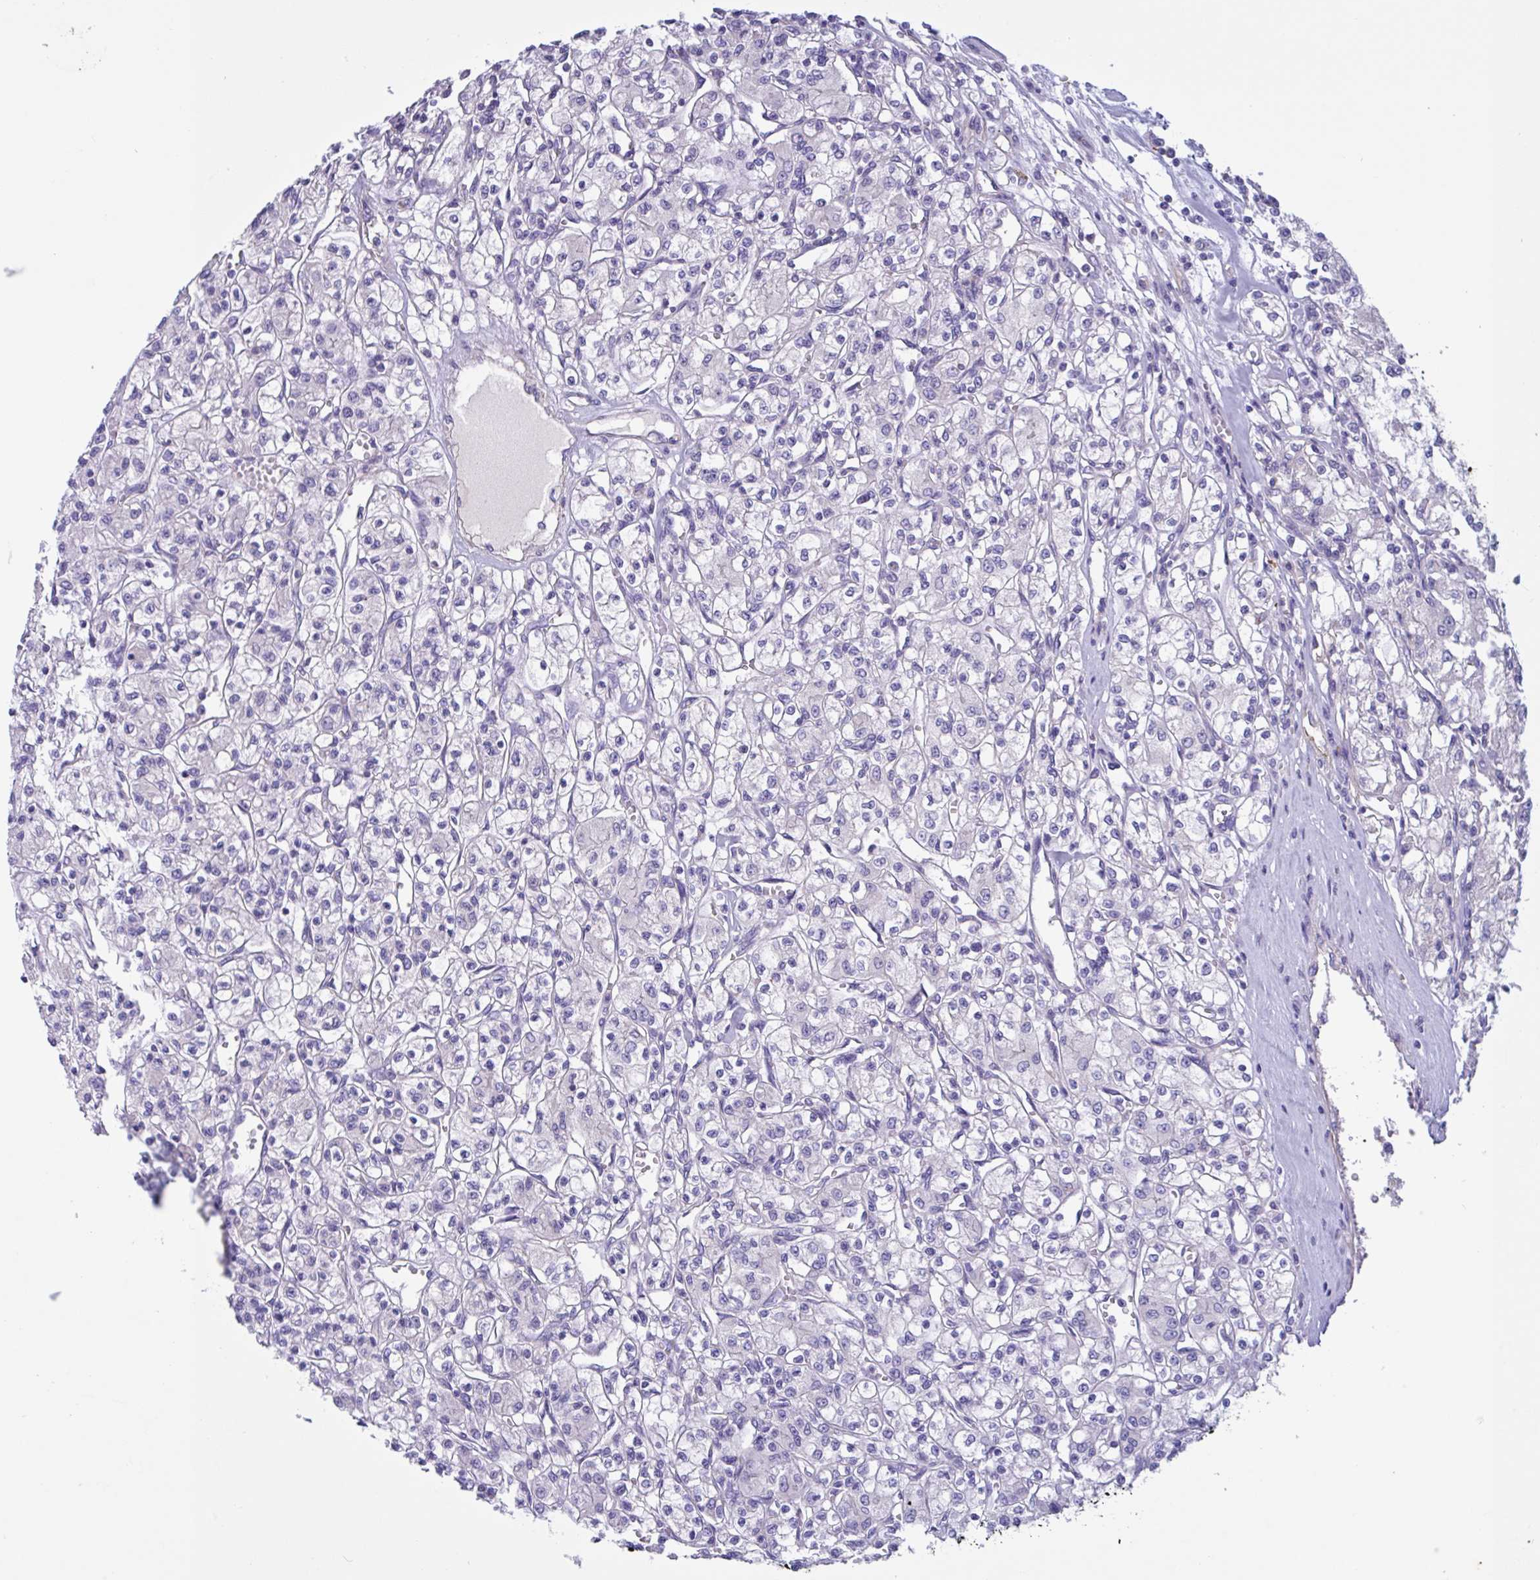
{"staining": {"intensity": "negative", "quantity": "none", "location": "none"}, "tissue": "renal cancer", "cell_type": "Tumor cells", "image_type": "cancer", "snomed": [{"axis": "morphology", "description": "Adenocarcinoma, NOS"}, {"axis": "topography", "description": "Kidney"}], "caption": "Adenocarcinoma (renal) was stained to show a protein in brown. There is no significant expression in tumor cells. (Brightfield microscopy of DAB (3,3'-diaminobenzidine) immunohistochemistry (IHC) at high magnification).", "gene": "SLC66A1", "patient": {"sex": "female", "age": 59}}